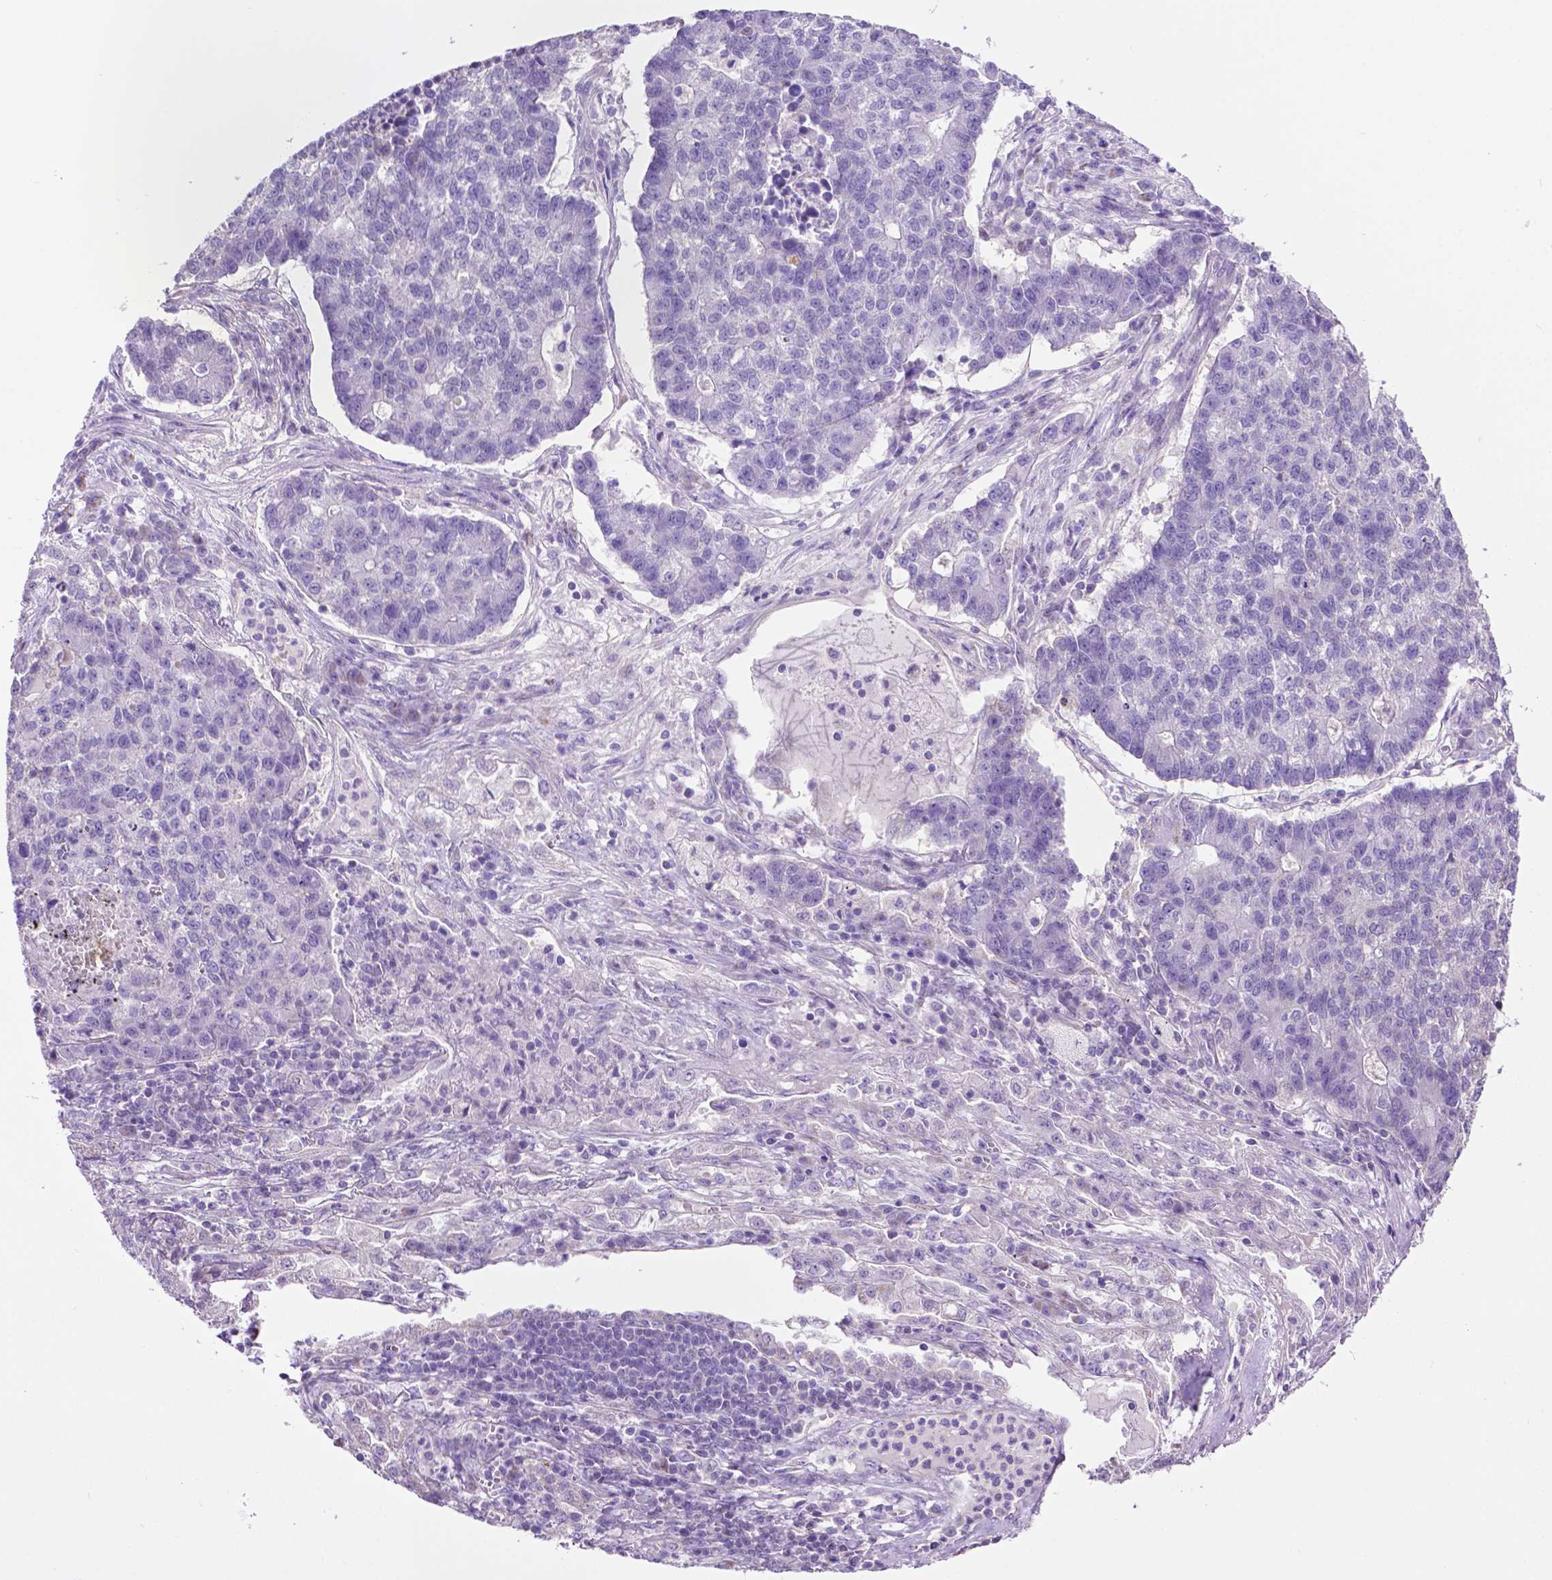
{"staining": {"intensity": "negative", "quantity": "none", "location": "none"}, "tissue": "lung cancer", "cell_type": "Tumor cells", "image_type": "cancer", "snomed": [{"axis": "morphology", "description": "Adenocarcinoma, NOS"}, {"axis": "topography", "description": "Lung"}], "caption": "DAB (3,3'-diaminobenzidine) immunohistochemical staining of lung cancer (adenocarcinoma) shows no significant expression in tumor cells.", "gene": "PHYHIP", "patient": {"sex": "male", "age": 57}}